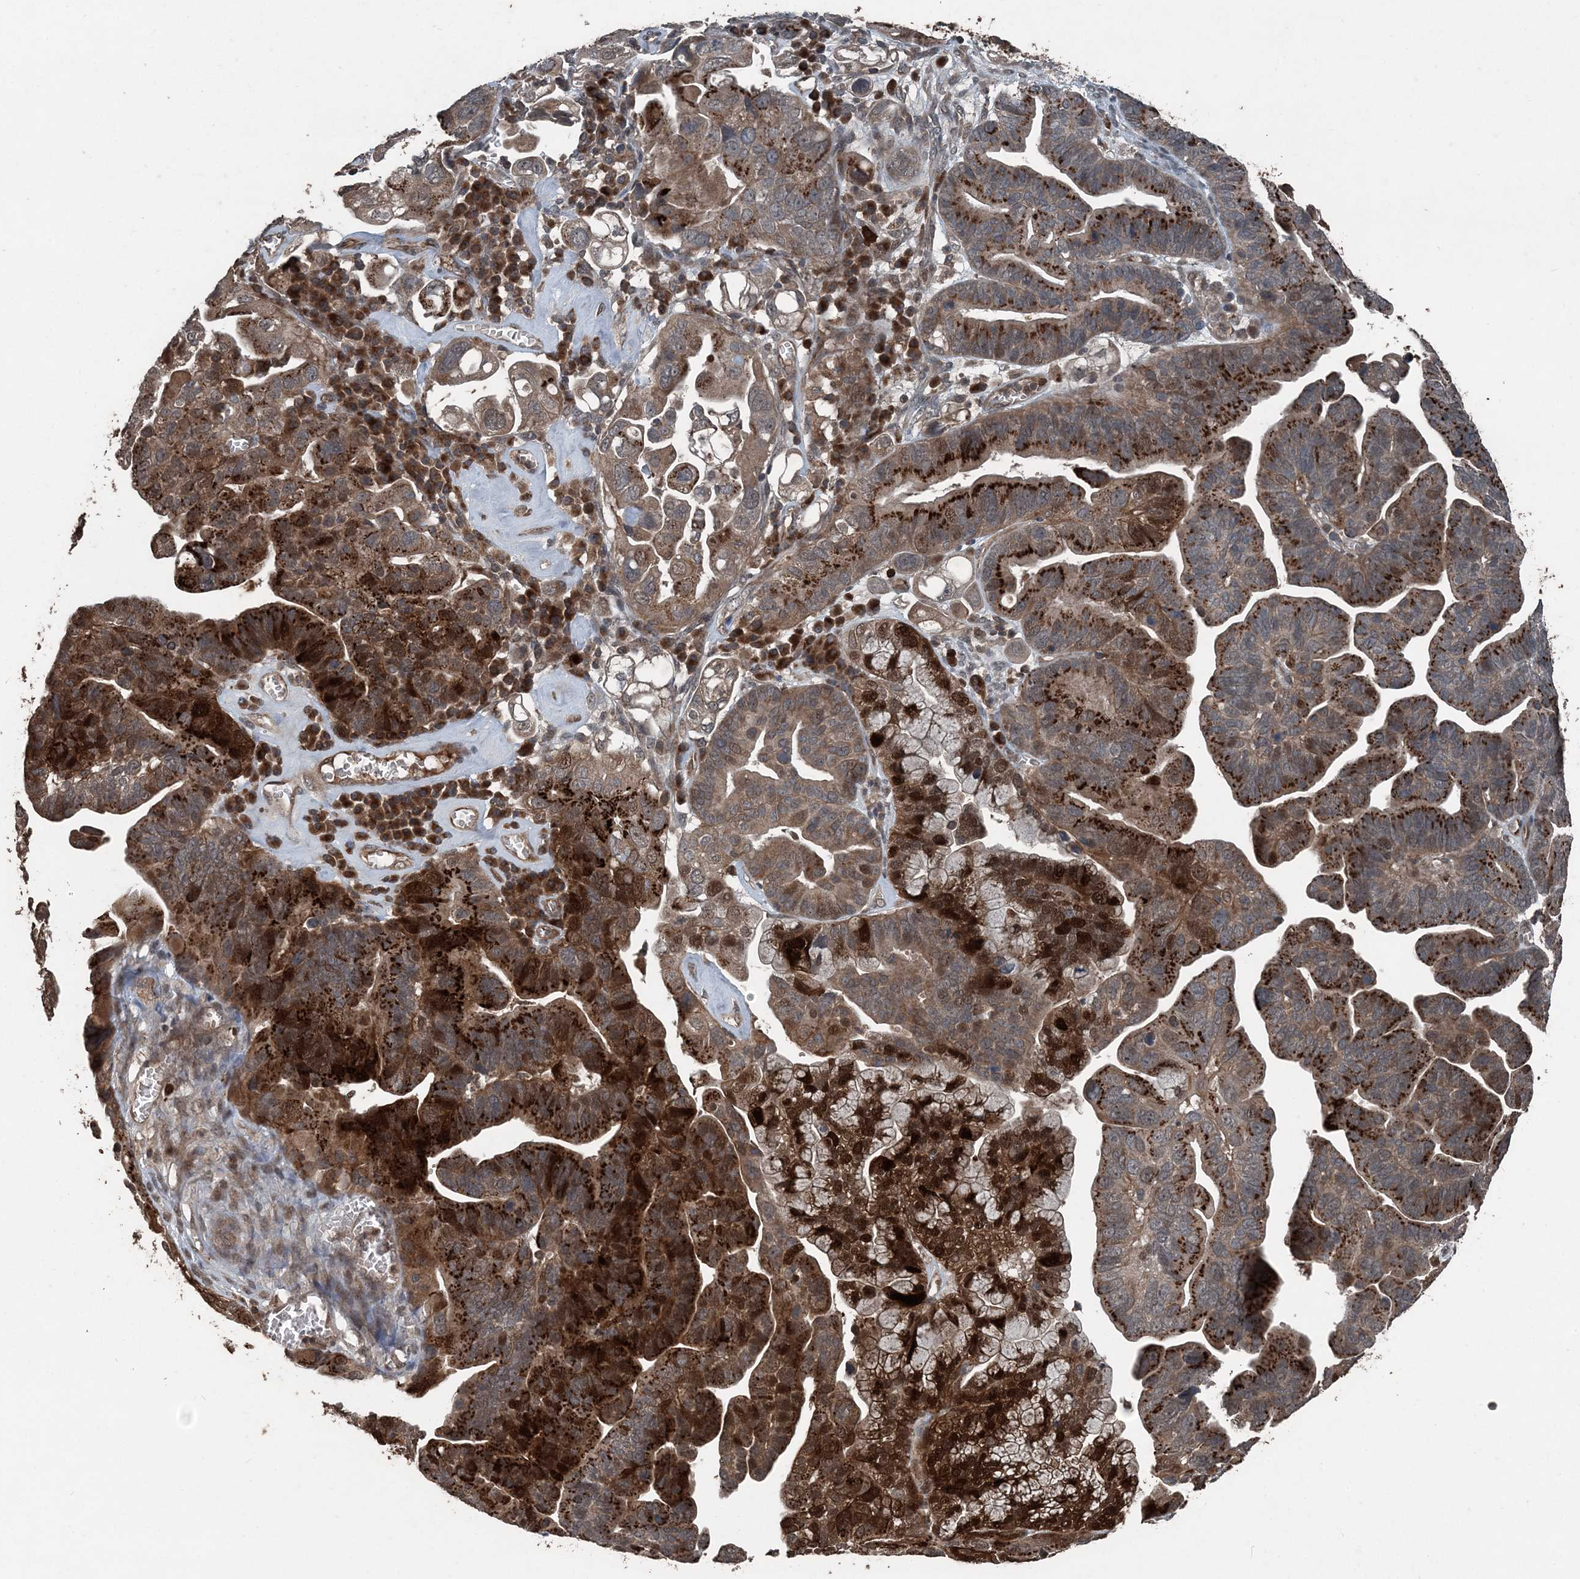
{"staining": {"intensity": "strong", "quantity": ">75%", "location": "cytoplasmic/membranous"}, "tissue": "ovarian cancer", "cell_type": "Tumor cells", "image_type": "cancer", "snomed": [{"axis": "morphology", "description": "Cystadenocarcinoma, serous, NOS"}, {"axis": "topography", "description": "Ovary"}], "caption": "There is high levels of strong cytoplasmic/membranous positivity in tumor cells of ovarian serous cystadenocarcinoma, as demonstrated by immunohistochemical staining (brown color).", "gene": "CFL1", "patient": {"sex": "female", "age": 56}}